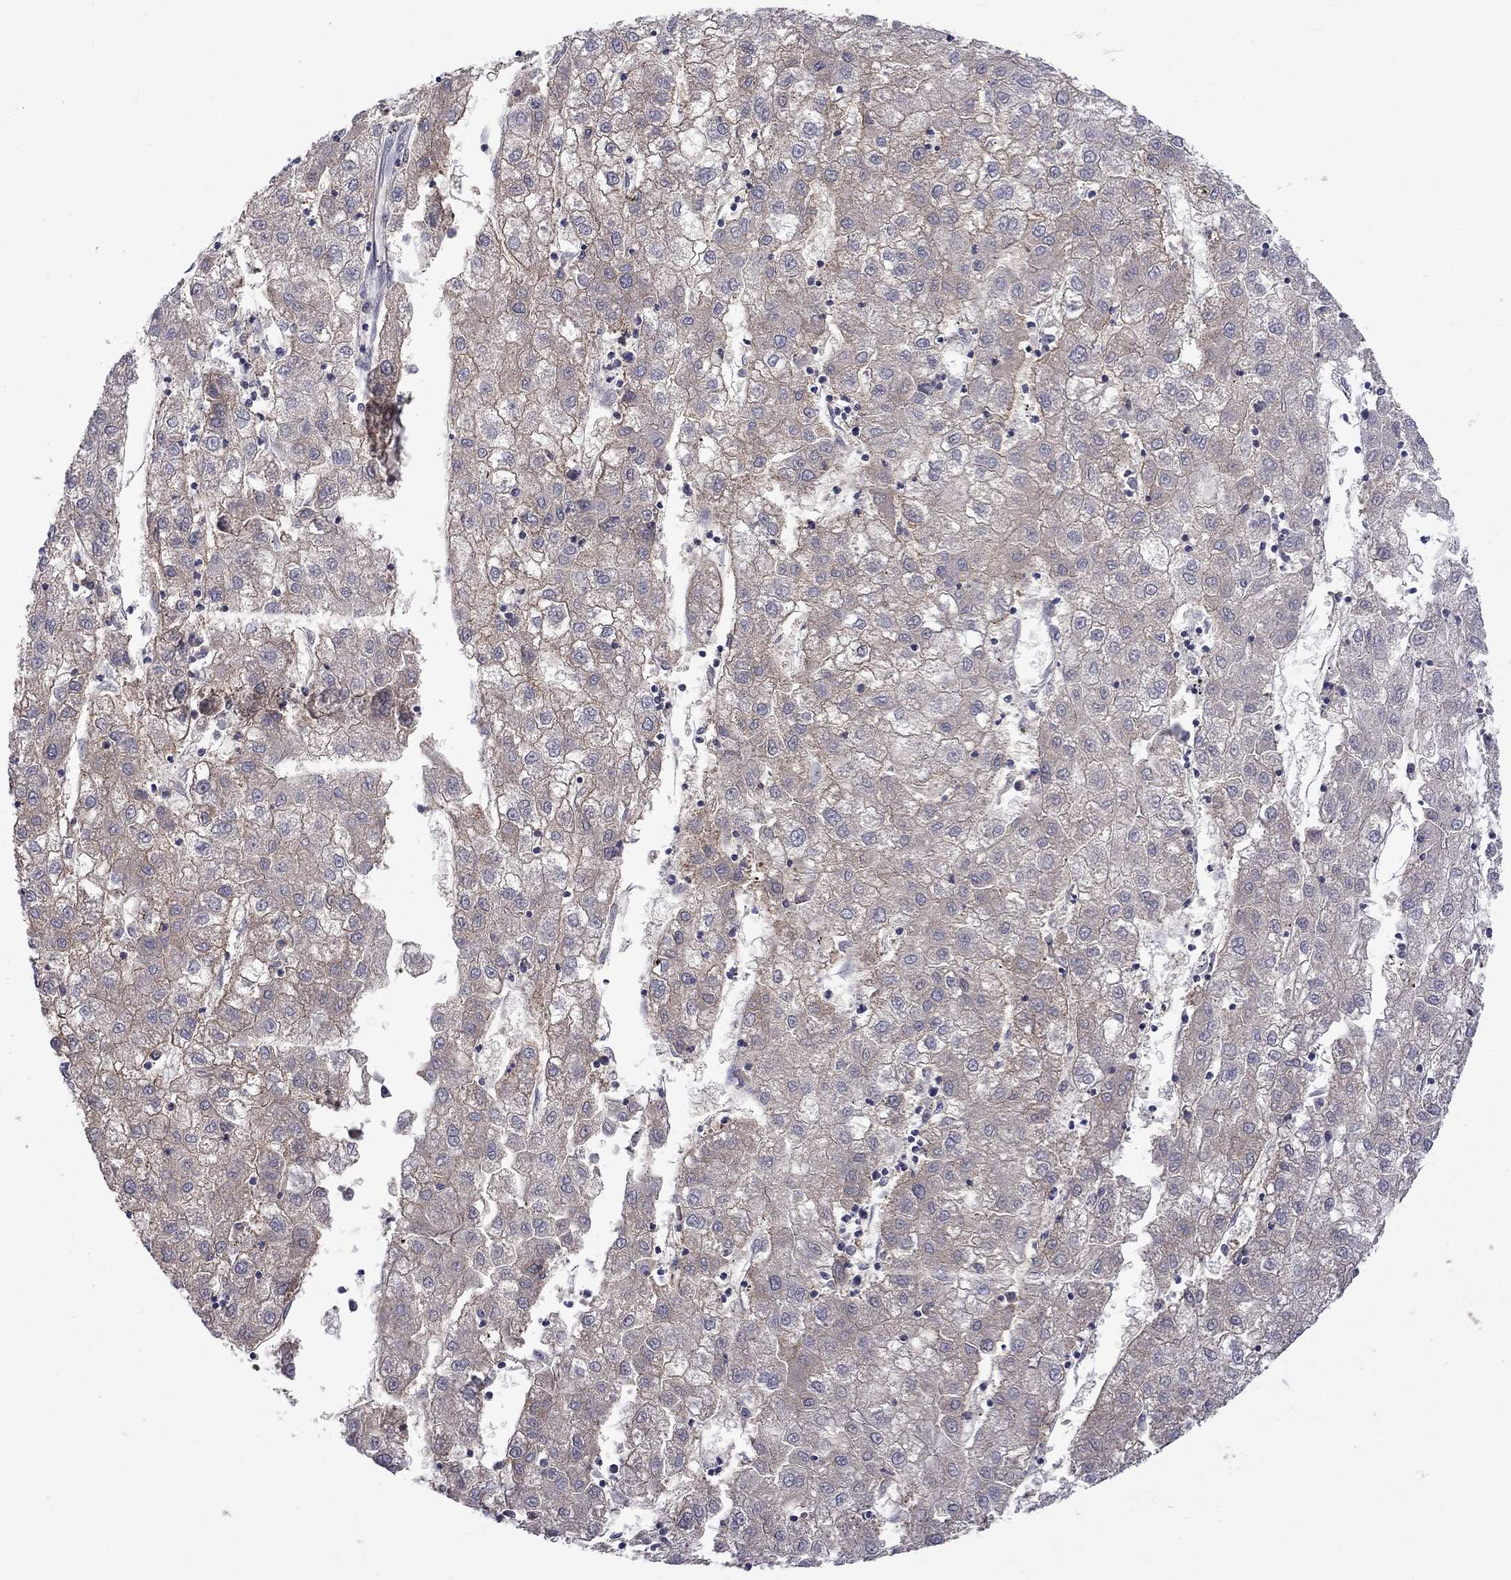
{"staining": {"intensity": "weak", "quantity": "<25%", "location": "cytoplasmic/membranous"}, "tissue": "liver cancer", "cell_type": "Tumor cells", "image_type": "cancer", "snomed": [{"axis": "morphology", "description": "Carcinoma, Hepatocellular, NOS"}, {"axis": "topography", "description": "Liver"}], "caption": "A photomicrograph of human liver cancer (hepatocellular carcinoma) is negative for staining in tumor cells.", "gene": "SLC39A14", "patient": {"sex": "male", "age": 72}}